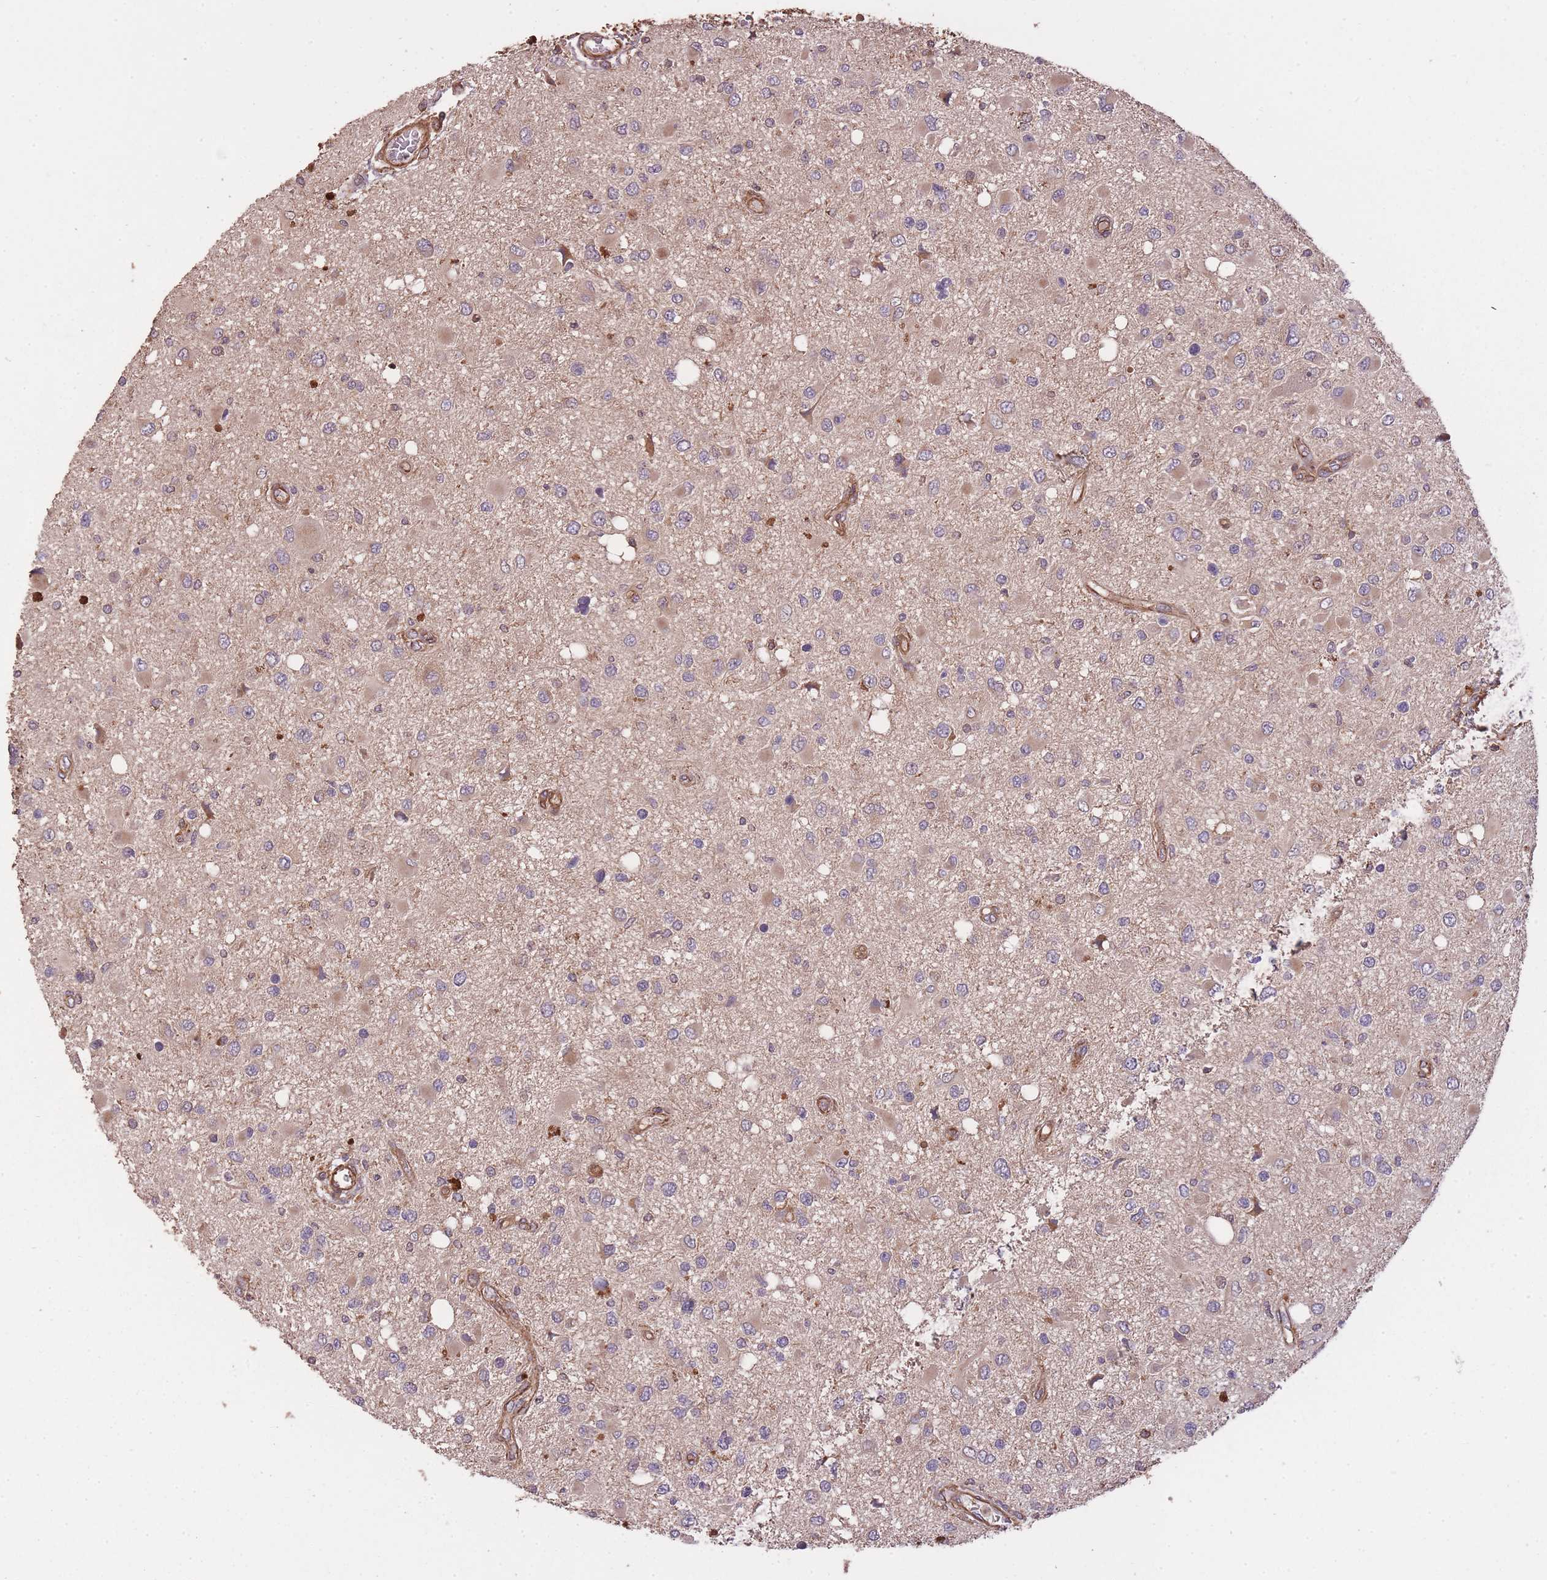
{"staining": {"intensity": "negative", "quantity": "none", "location": "none"}, "tissue": "glioma", "cell_type": "Tumor cells", "image_type": "cancer", "snomed": [{"axis": "morphology", "description": "Glioma, malignant, High grade"}, {"axis": "topography", "description": "Brain"}], "caption": "Immunohistochemical staining of human glioma demonstrates no significant positivity in tumor cells.", "gene": "ARMH3", "patient": {"sex": "male", "age": 53}}